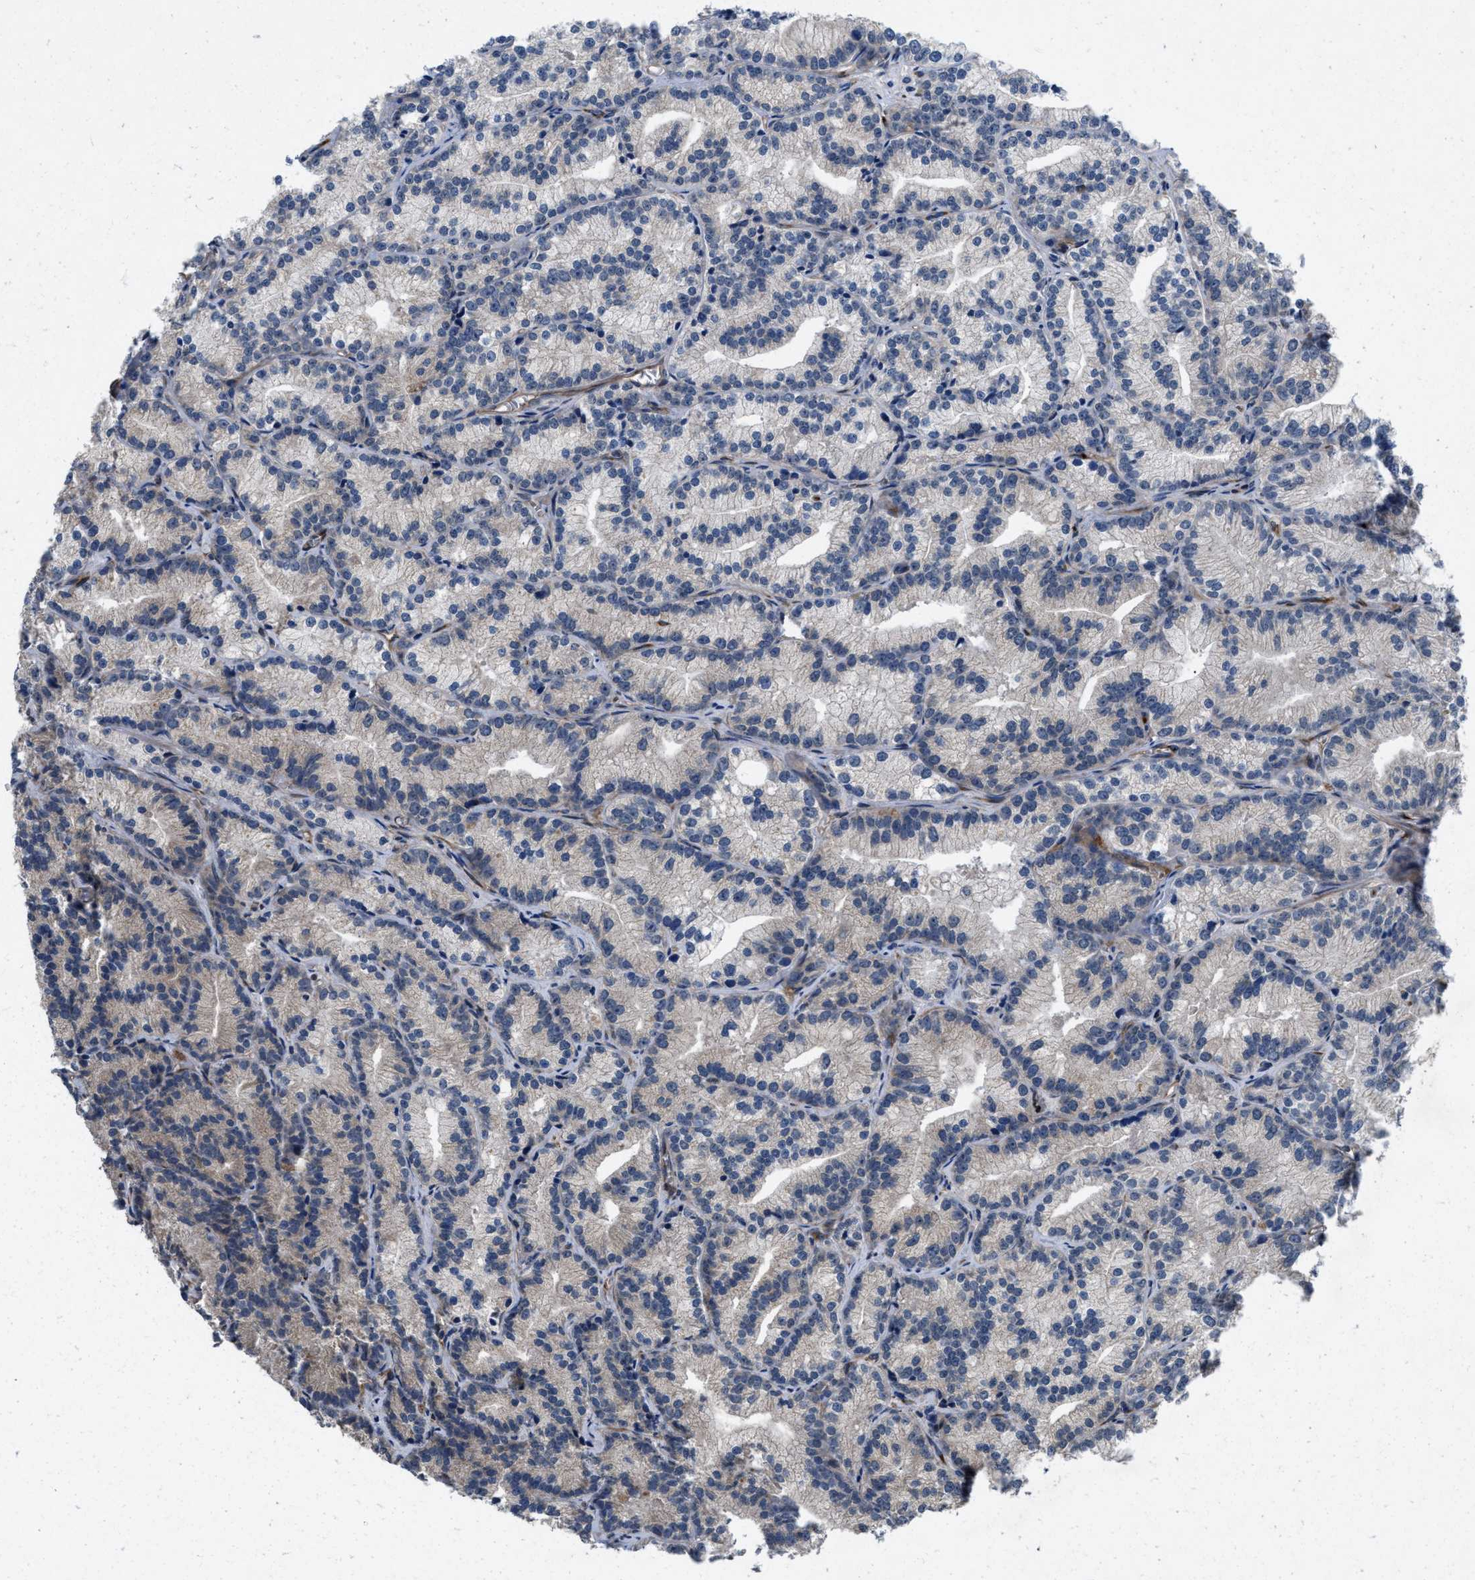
{"staining": {"intensity": "negative", "quantity": "none", "location": "none"}, "tissue": "prostate cancer", "cell_type": "Tumor cells", "image_type": "cancer", "snomed": [{"axis": "morphology", "description": "Adenocarcinoma, Low grade"}, {"axis": "topography", "description": "Prostate"}], "caption": "Tumor cells show no significant protein expression in prostate cancer.", "gene": "HSPA12B", "patient": {"sex": "male", "age": 89}}